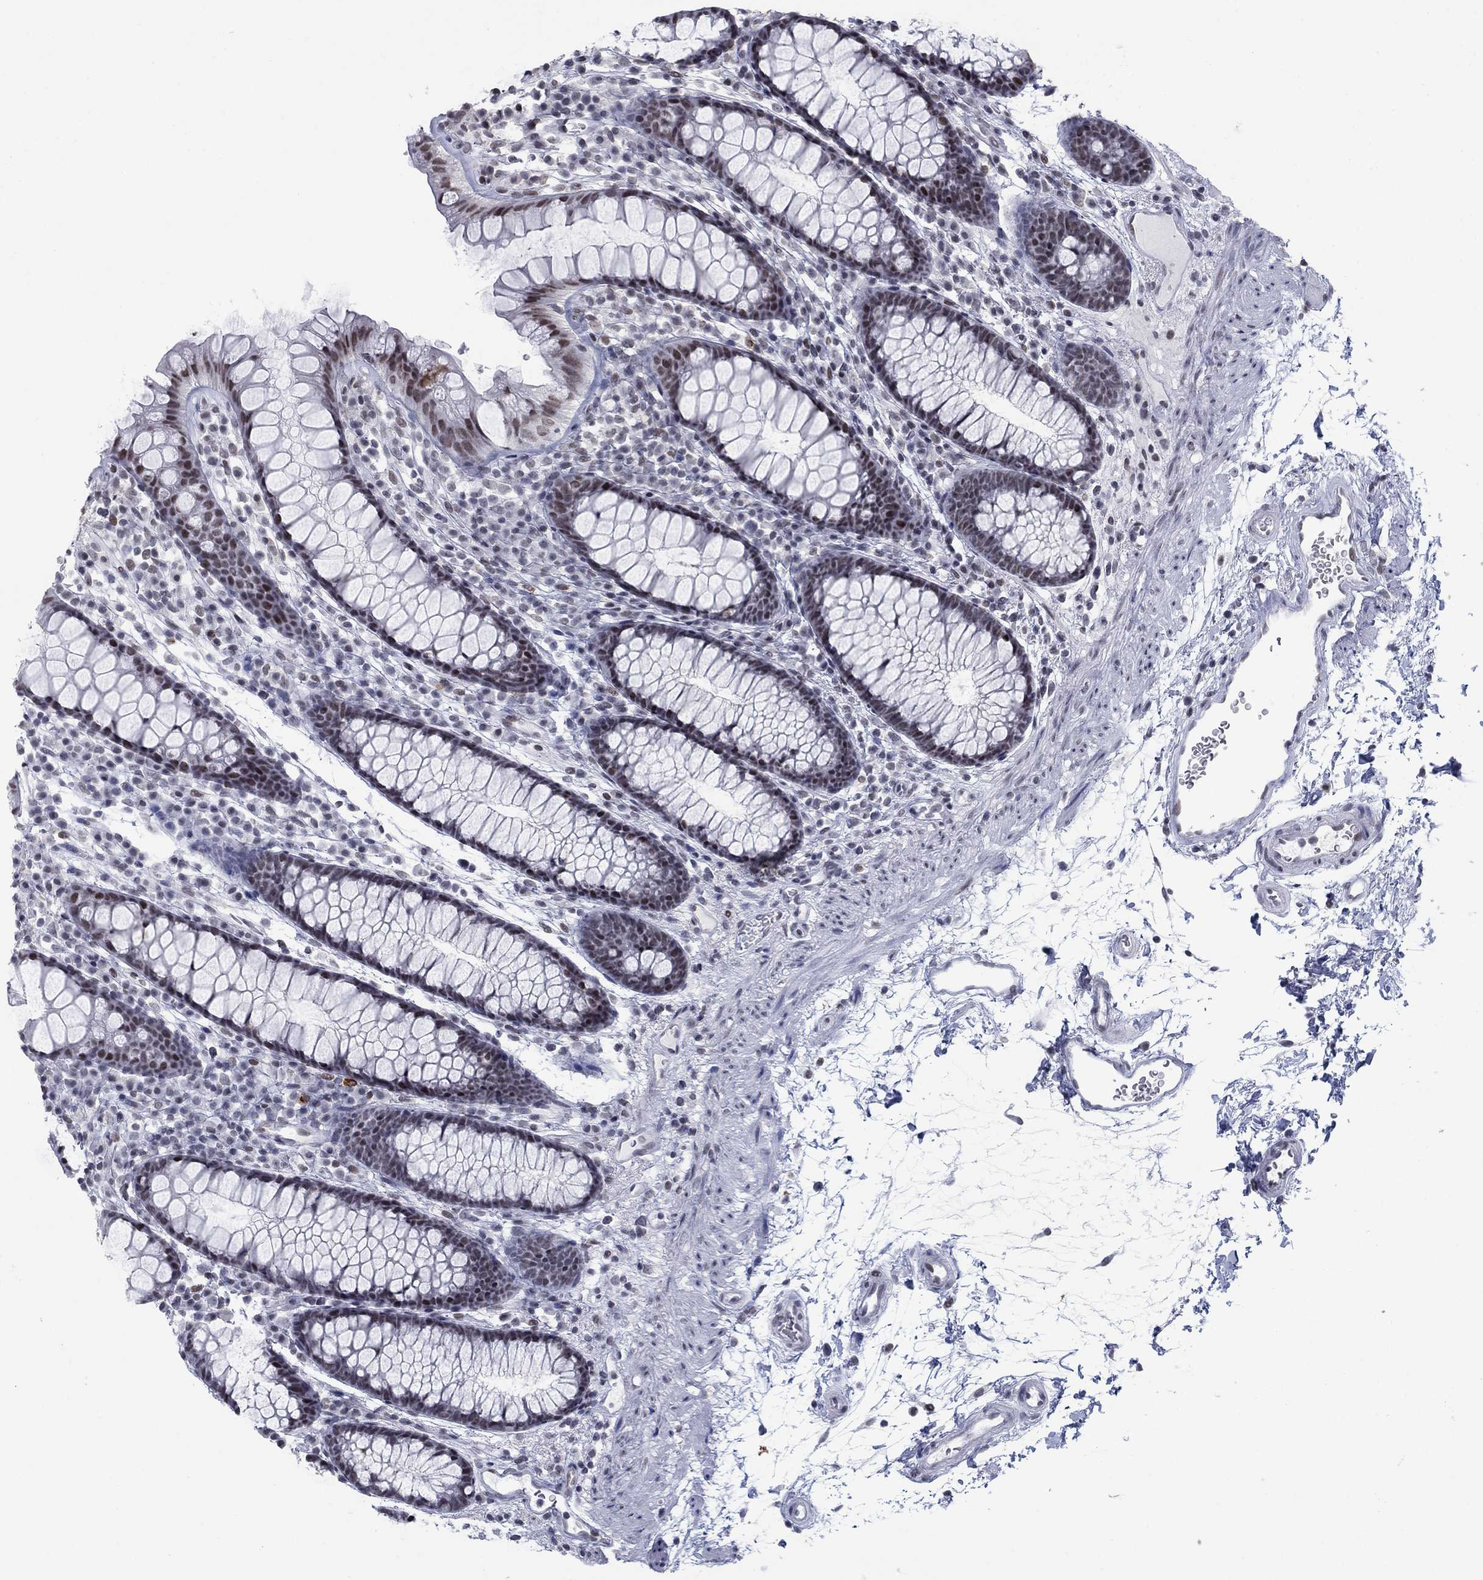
{"staining": {"intensity": "negative", "quantity": "none", "location": "none"}, "tissue": "colon", "cell_type": "Endothelial cells", "image_type": "normal", "snomed": [{"axis": "morphology", "description": "Normal tissue, NOS"}, {"axis": "topography", "description": "Colon"}], "caption": "This is an immunohistochemistry photomicrograph of benign colon. There is no positivity in endothelial cells.", "gene": "NPAS3", "patient": {"sex": "male", "age": 76}}